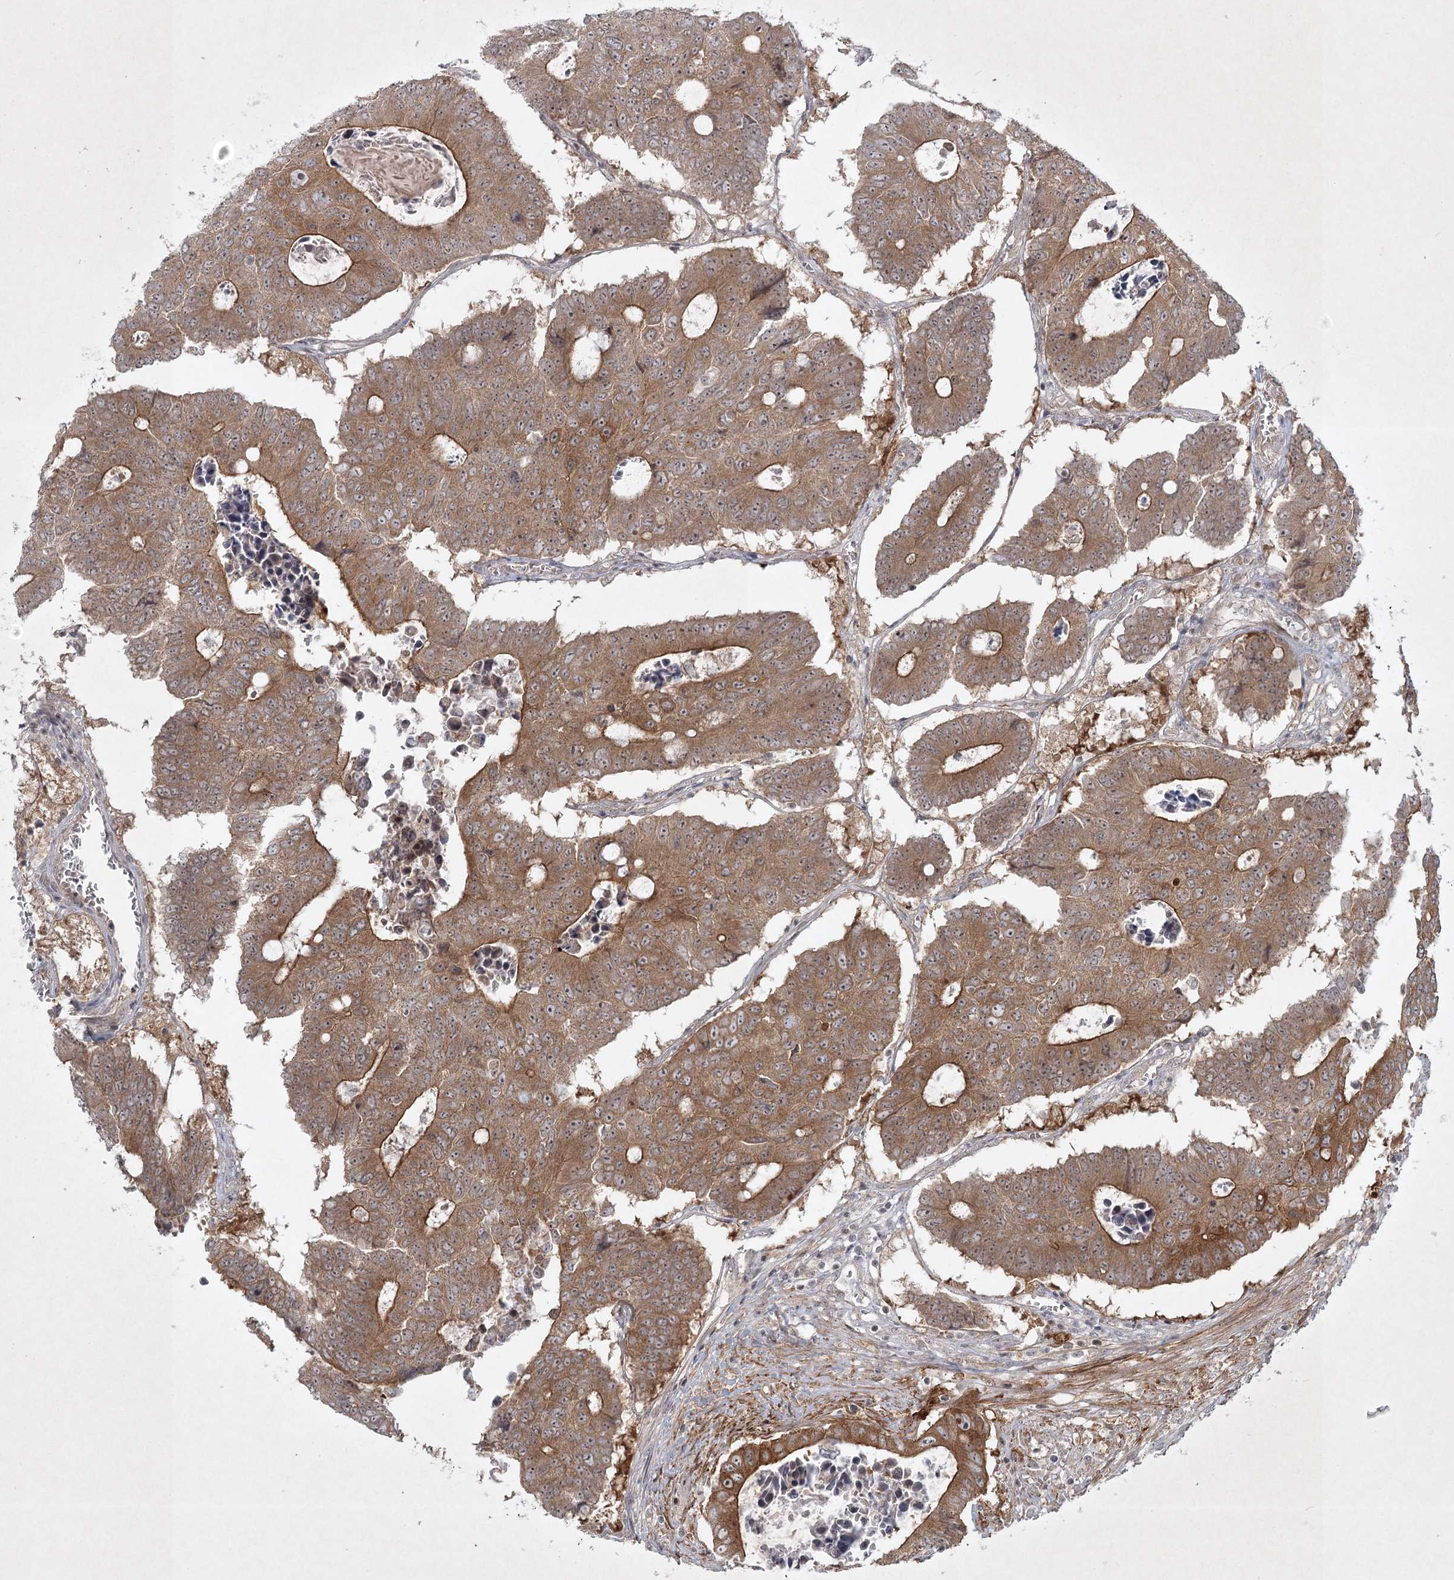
{"staining": {"intensity": "moderate", "quantity": ">75%", "location": "cytoplasmic/membranous"}, "tissue": "colorectal cancer", "cell_type": "Tumor cells", "image_type": "cancer", "snomed": [{"axis": "morphology", "description": "Adenocarcinoma, NOS"}, {"axis": "topography", "description": "Colon"}], "caption": "Colorectal adenocarcinoma stained with DAB immunohistochemistry shows medium levels of moderate cytoplasmic/membranous expression in about >75% of tumor cells. (IHC, brightfield microscopy, high magnification).", "gene": "SH2D3A", "patient": {"sex": "male", "age": 87}}